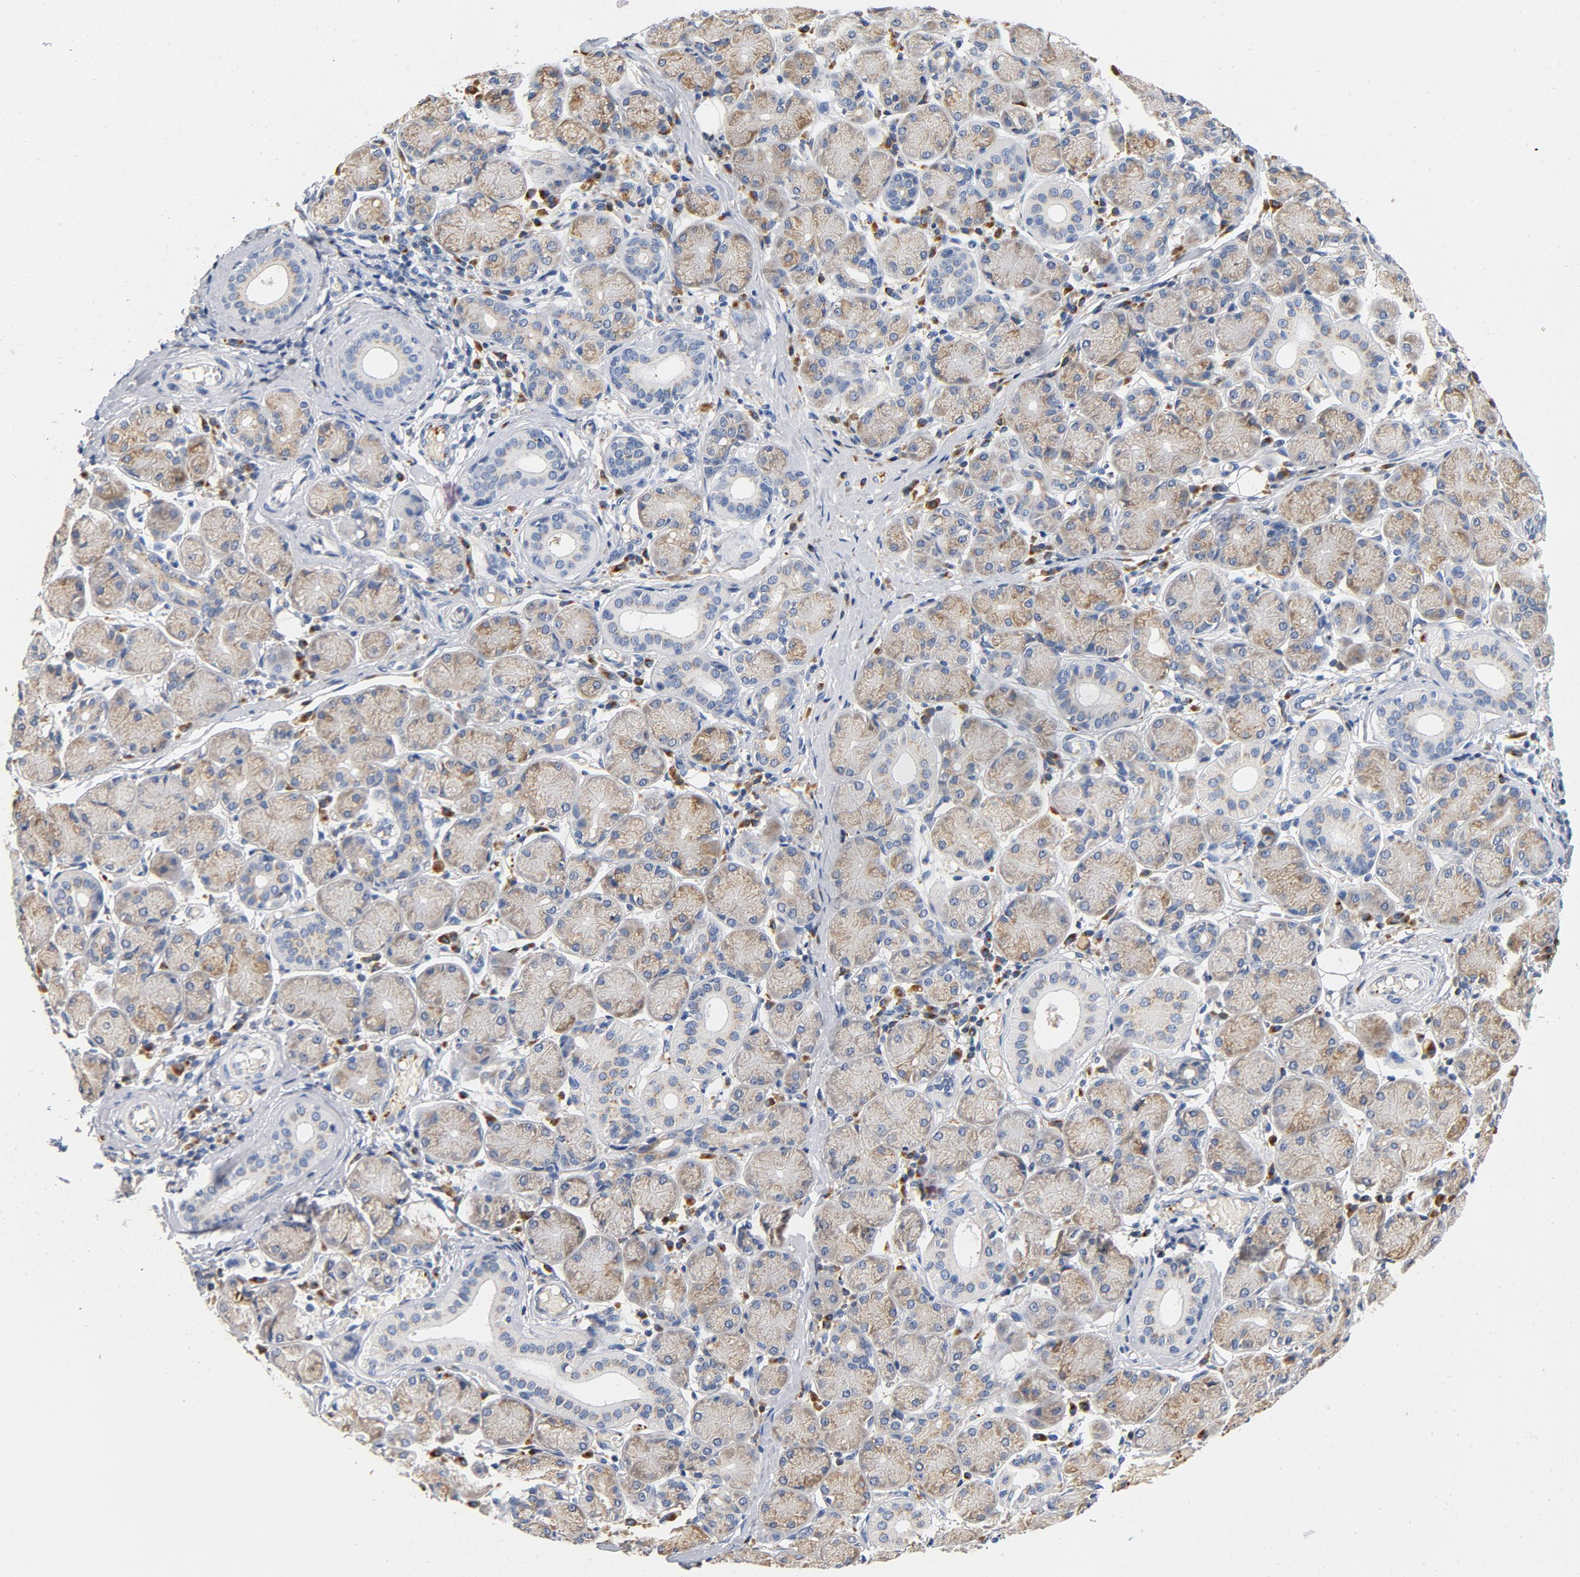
{"staining": {"intensity": "weak", "quantity": "25%-75%", "location": "cytoplasmic/membranous"}, "tissue": "salivary gland", "cell_type": "Glandular cells", "image_type": "normal", "snomed": [{"axis": "morphology", "description": "Normal tissue, NOS"}, {"axis": "topography", "description": "Salivary gland"}], "caption": "Salivary gland stained with immunohistochemistry reveals weak cytoplasmic/membranous staining in approximately 25%-75% of glandular cells. The protein of interest is shown in brown color, while the nuclei are stained blue.", "gene": "LMAN2", "patient": {"sex": "female", "age": 24}}